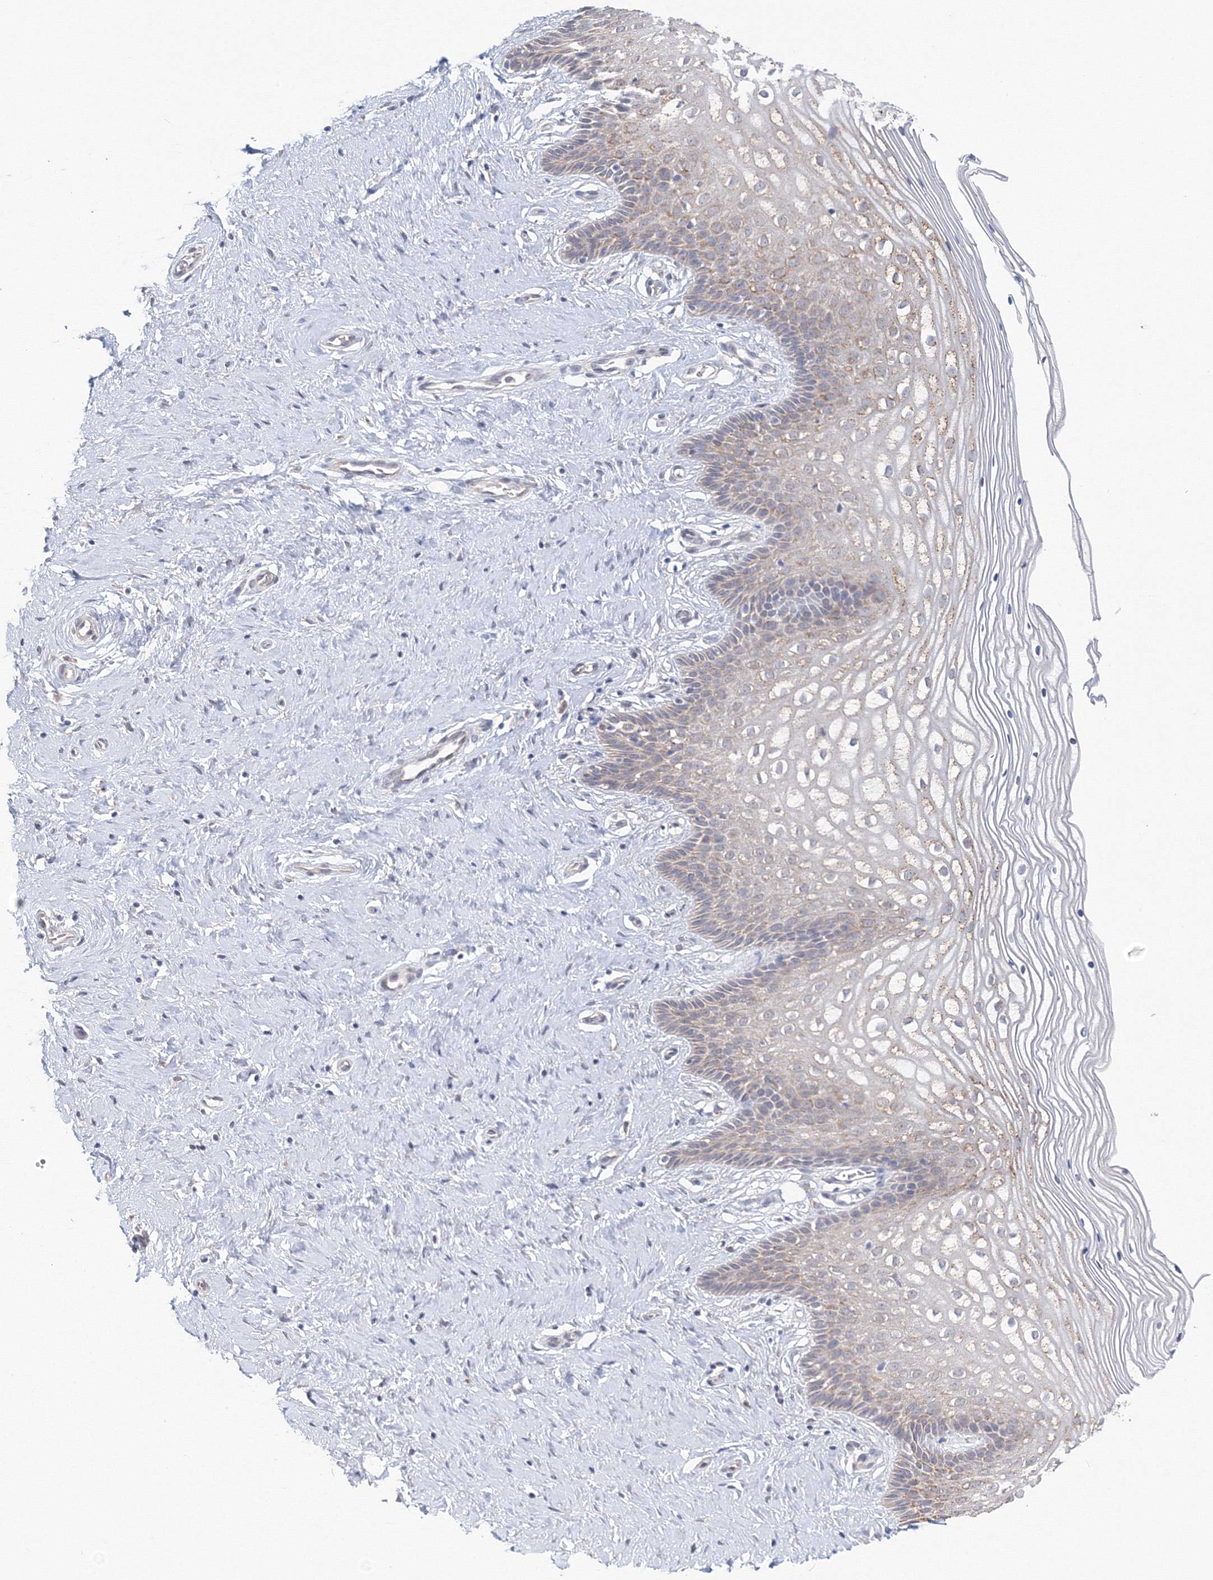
{"staining": {"intensity": "strong", "quantity": "25%-75%", "location": "cytoplasmic/membranous"}, "tissue": "cervix", "cell_type": "Glandular cells", "image_type": "normal", "snomed": [{"axis": "morphology", "description": "Normal tissue, NOS"}, {"axis": "topography", "description": "Cervix"}], "caption": "DAB immunohistochemical staining of benign human cervix displays strong cytoplasmic/membranous protein expression in about 25%-75% of glandular cells.", "gene": "DHRS12", "patient": {"sex": "female", "age": 33}}